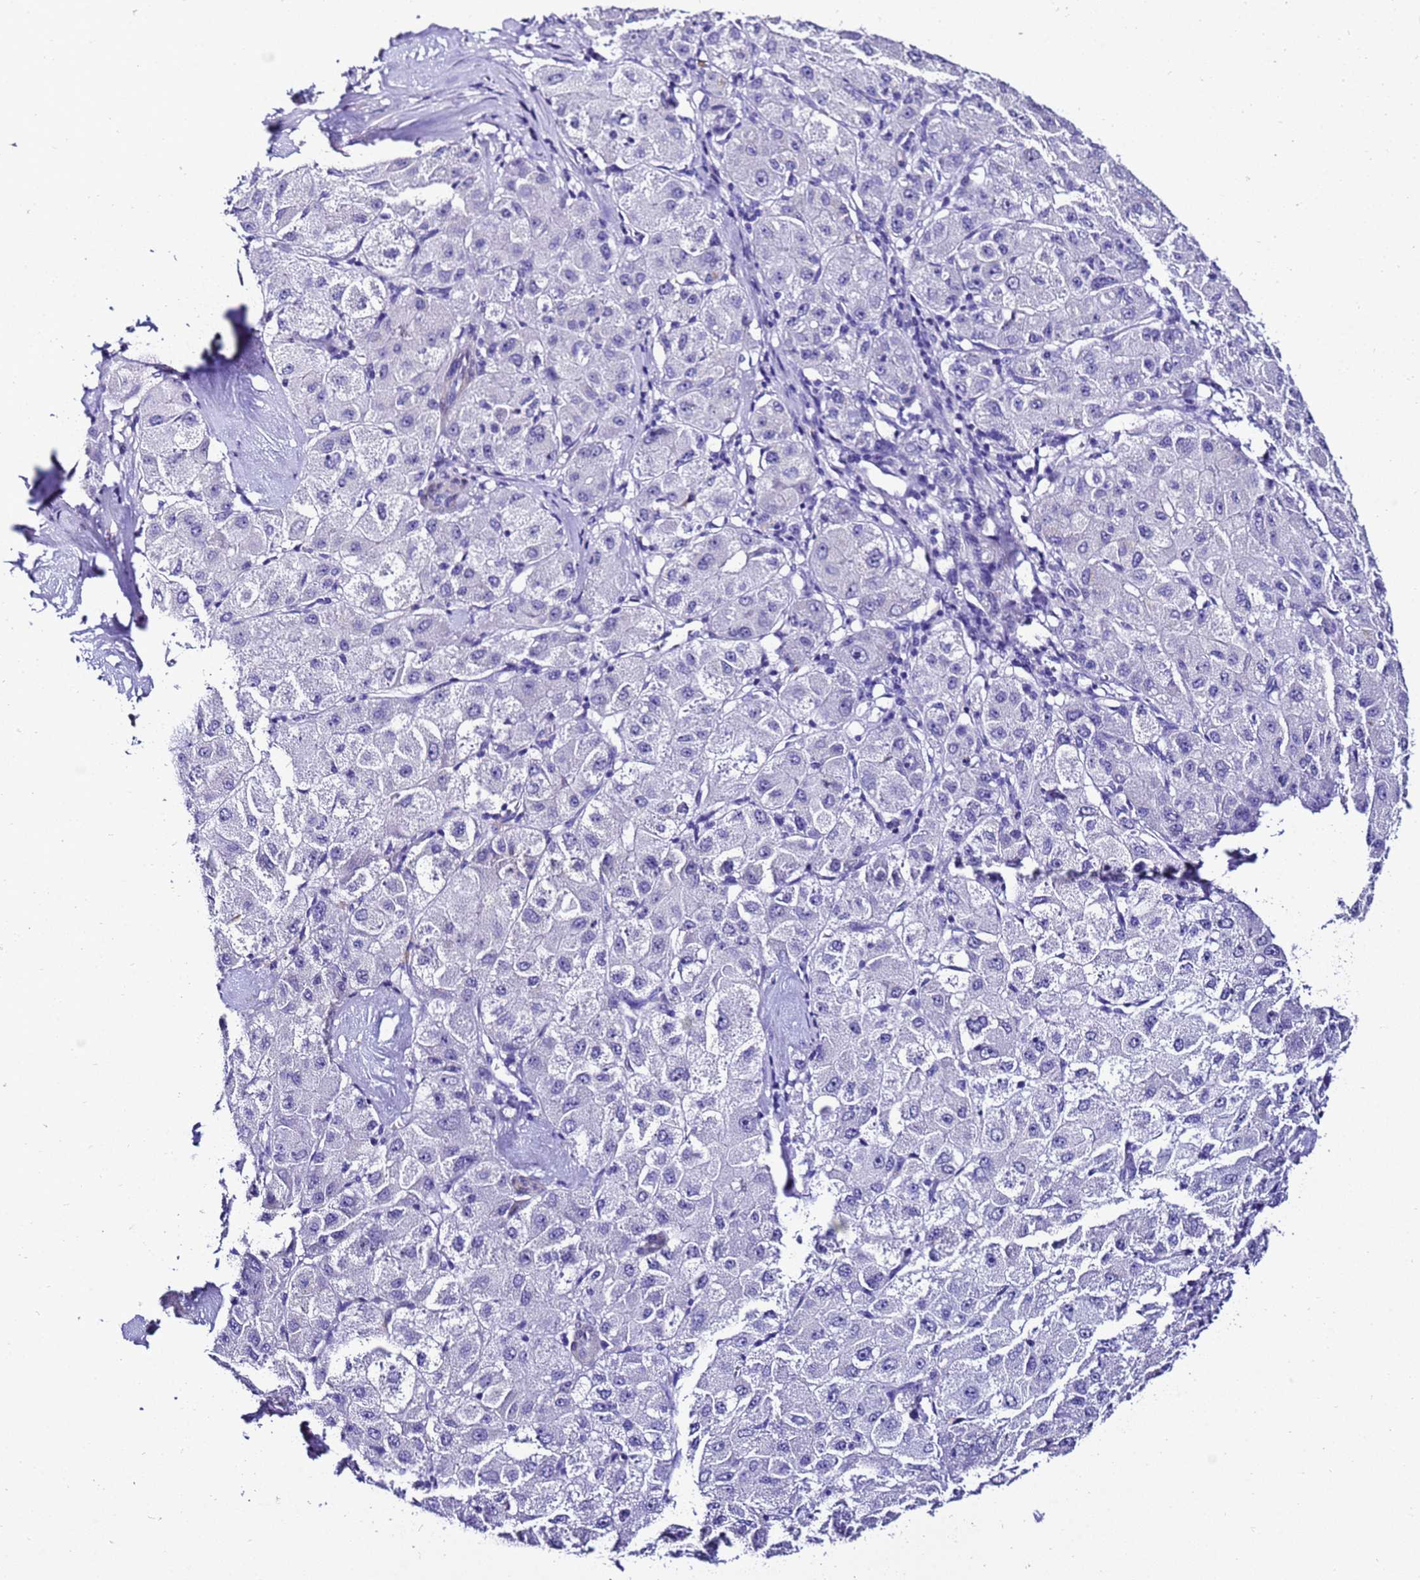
{"staining": {"intensity": "negative", "quantity": "none", "location": "none"}, "tissue": "liver cancer", "cell_type": "Tumor cells", "image_type": "cancer", "snomed": [{"axis": "morphology", "description": "Carcinoma, Hepatocellular, NOS"}, {"axis": "topography", "description": "Liver"}], "caption": "Immunohistochemistry (IHC) photomicrograph of human hepatocellular carcinoma (liver) stained for a protein (brown), which shows no positivity in tumor cells. Nuclei are stained in blue.", "gene": "ZNF417", "patient": {"sex": "male", "age": 80}}